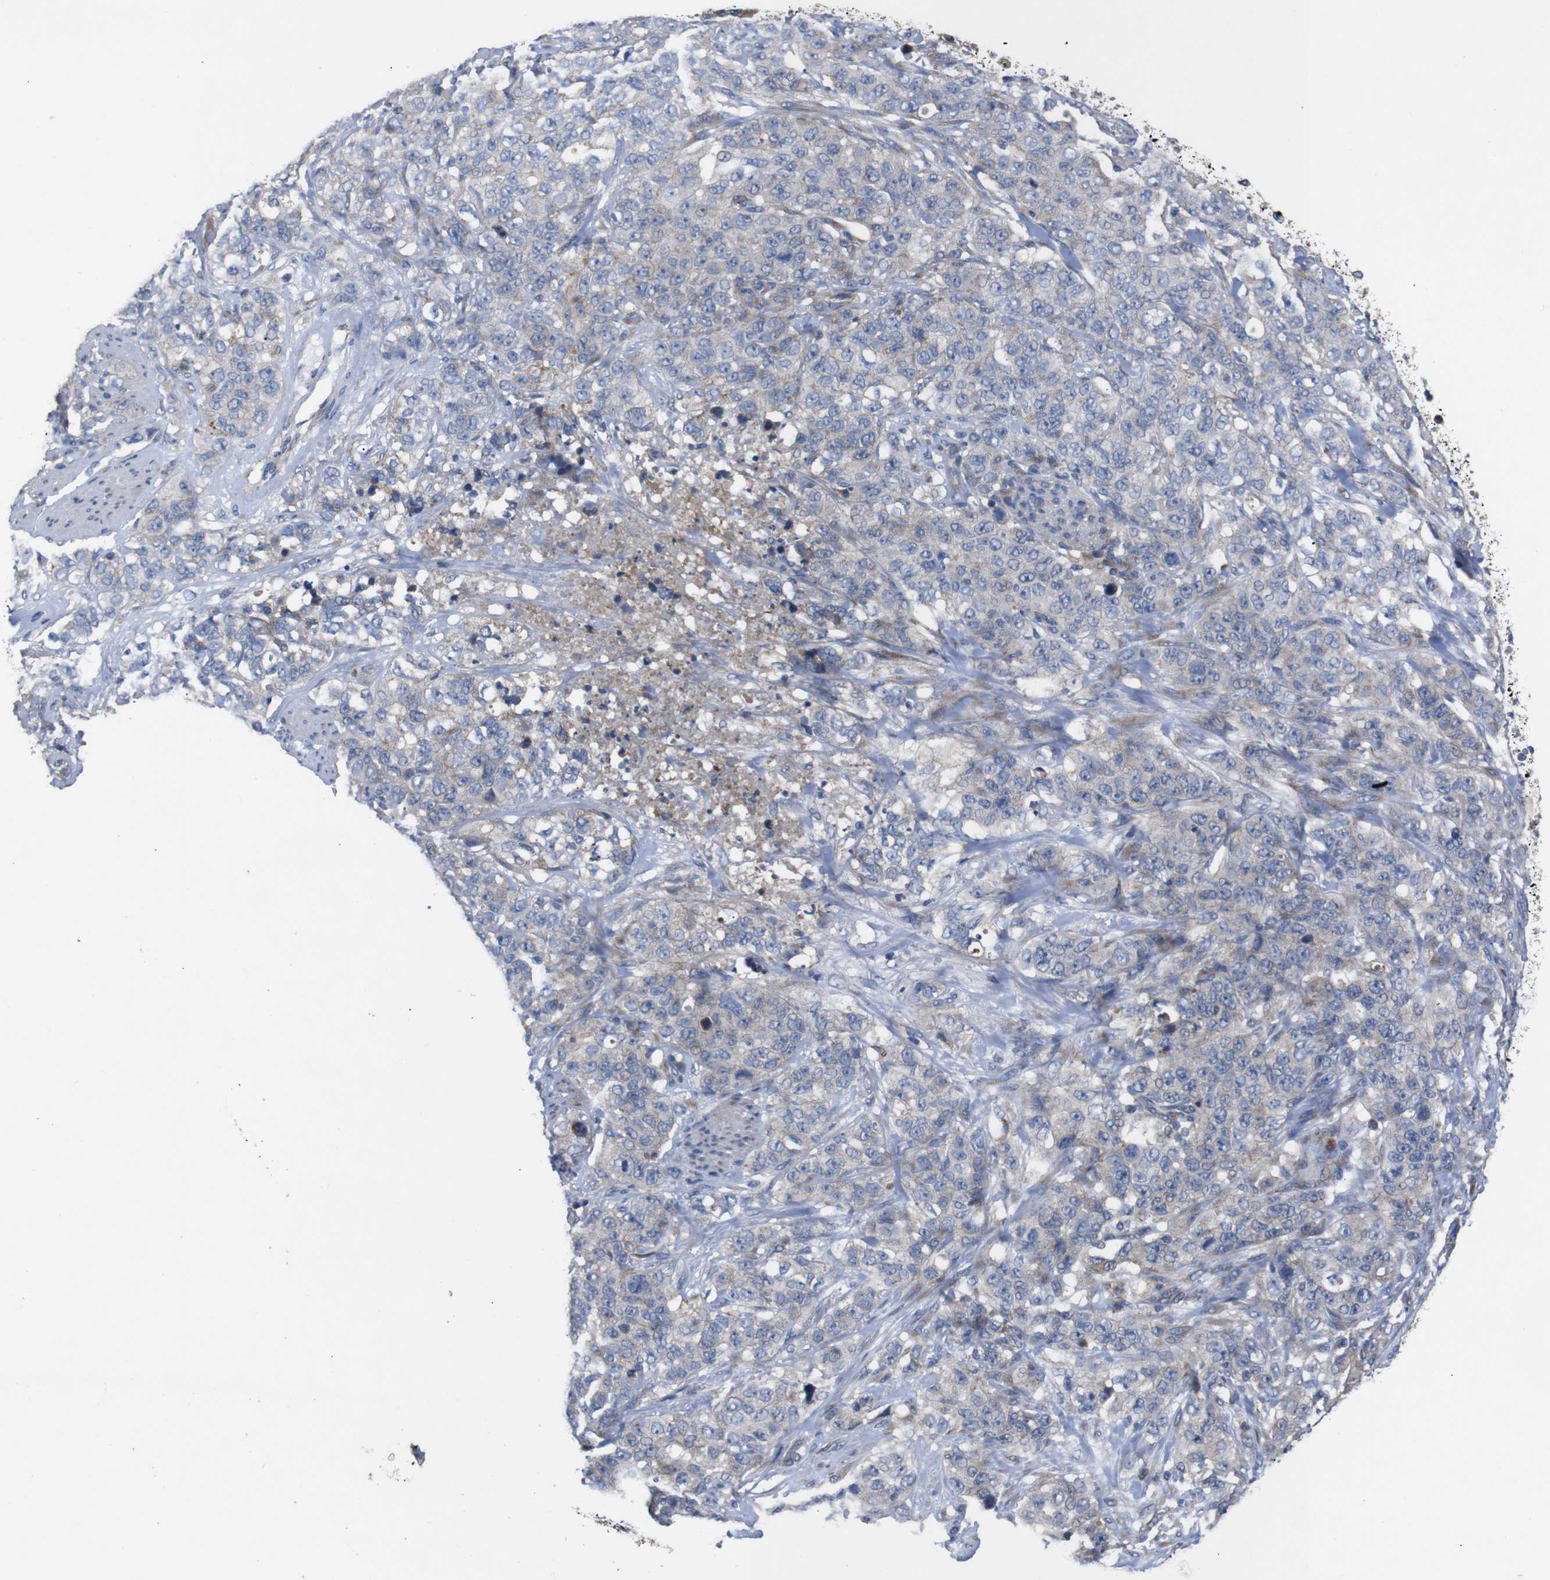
{"staining": {"intensity": "moderate", "quantity": "<25%", "location": "cytoplasmic/membranous"}, "tissue": "stomach cancer", "cell_type": "Tumor cells", "image_type": "cancer", "snomed": [{"axis": "morphology", "description": "Adenocarcinoma, NOS"}, {"axis": "topography", "description": "Stomach"}], "caption": "A micrograph of human adenocarcinoma (stomach) stained for a protein shows moderate cytoplasmic/membranous brown staining in tumor cells.", "gene": "CHST10", "patient": {"sex": "male", "age": 48}}